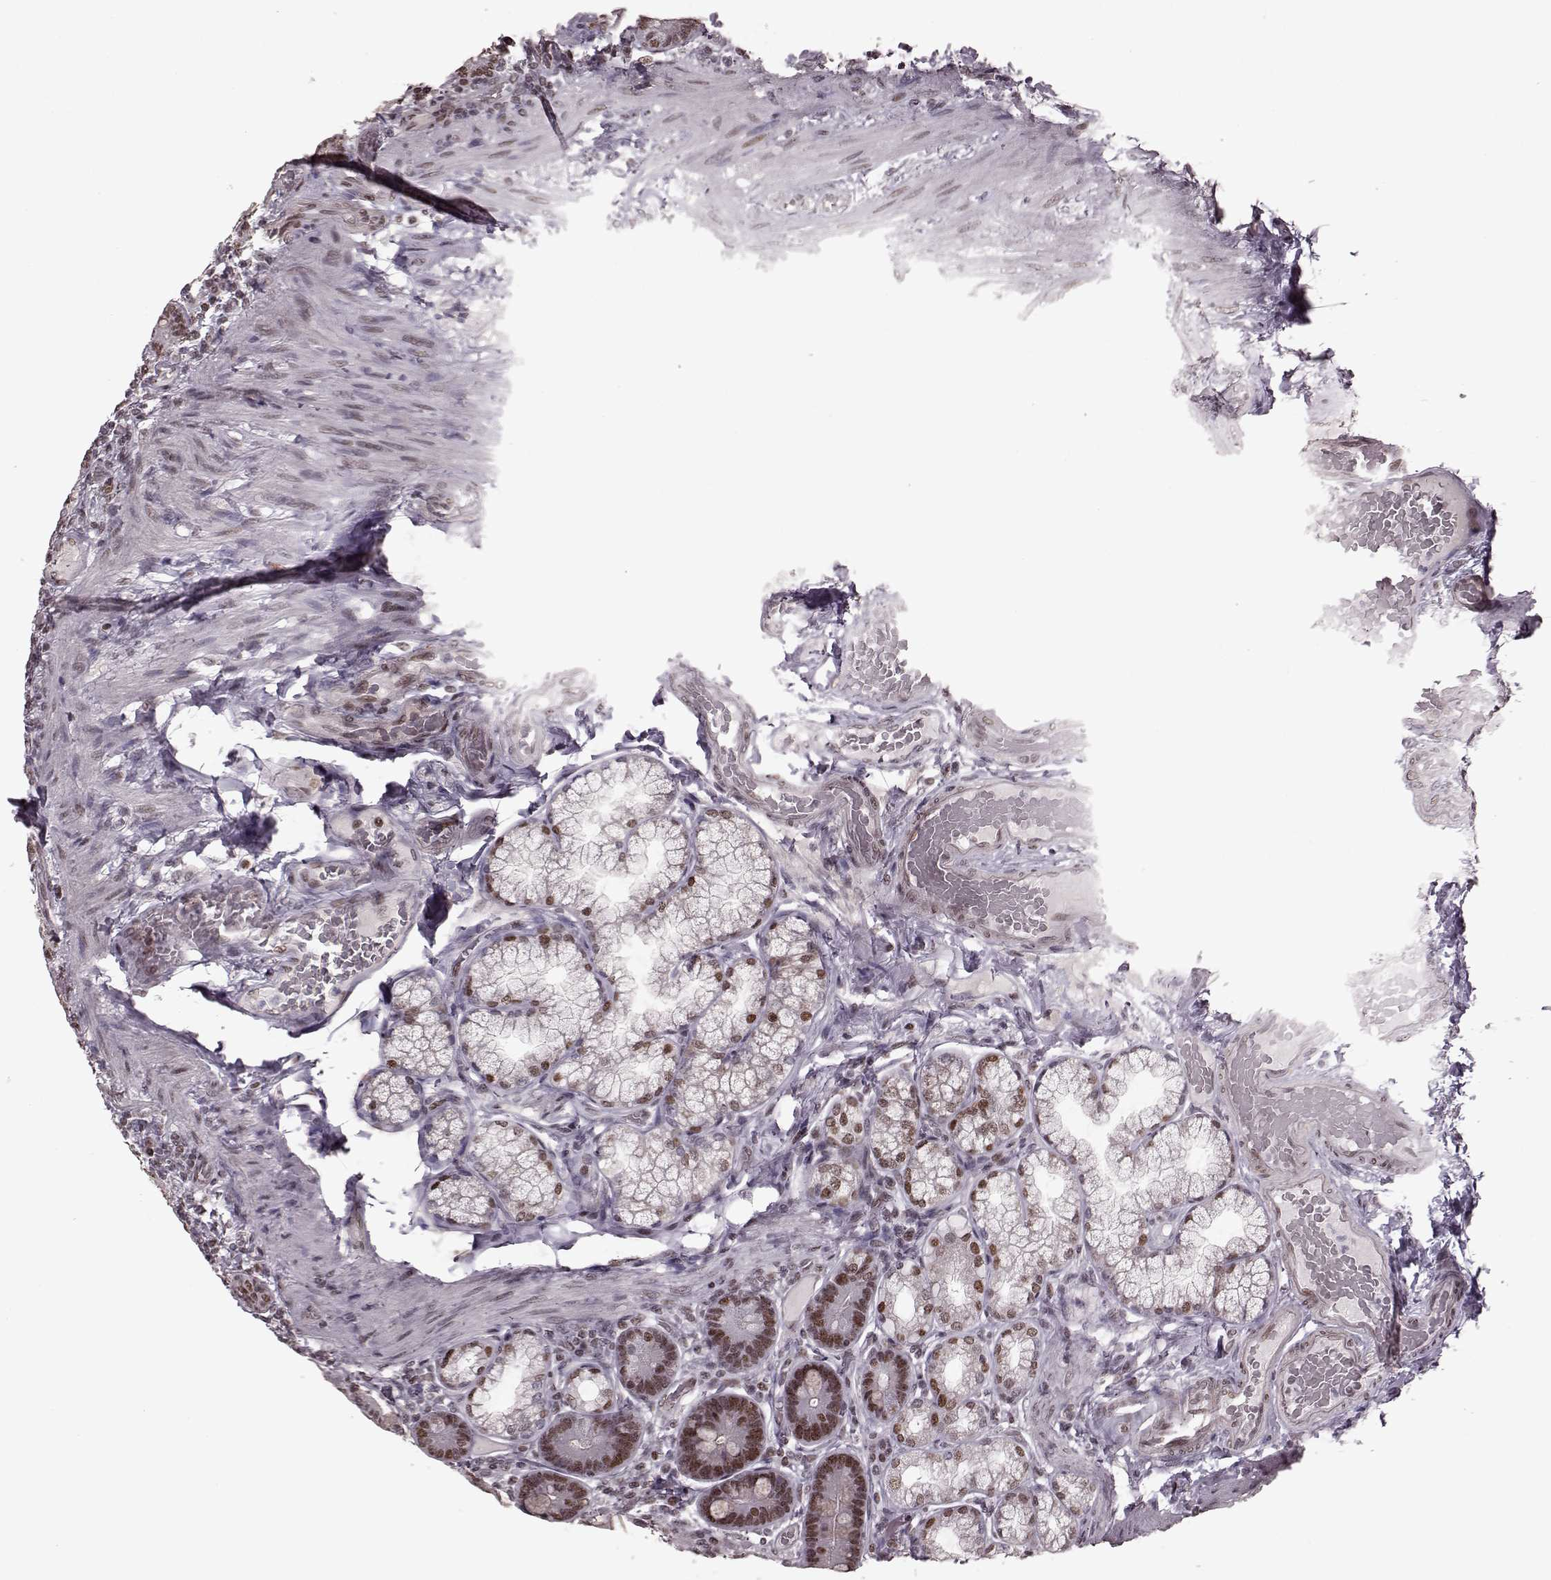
{"staining": {"intensity": "strong", "quantity": ">75%", "location": "nuclear"}, "tissue": "duodenum", "cell_type": "Glandular cells", "image_type": "normal", "snomed": [{"axis": "morphology", "description": "Normal tissue, NOS"}, {"axis": "topography", "description": "Duodenum"}], "caption": "Protein expression analysis of benign duodenum exhibits strong nuclear expression in approximately >75% of glandular cells.", "gene": "NR2C1", "patient": {"sex": "female", "age": 62}}